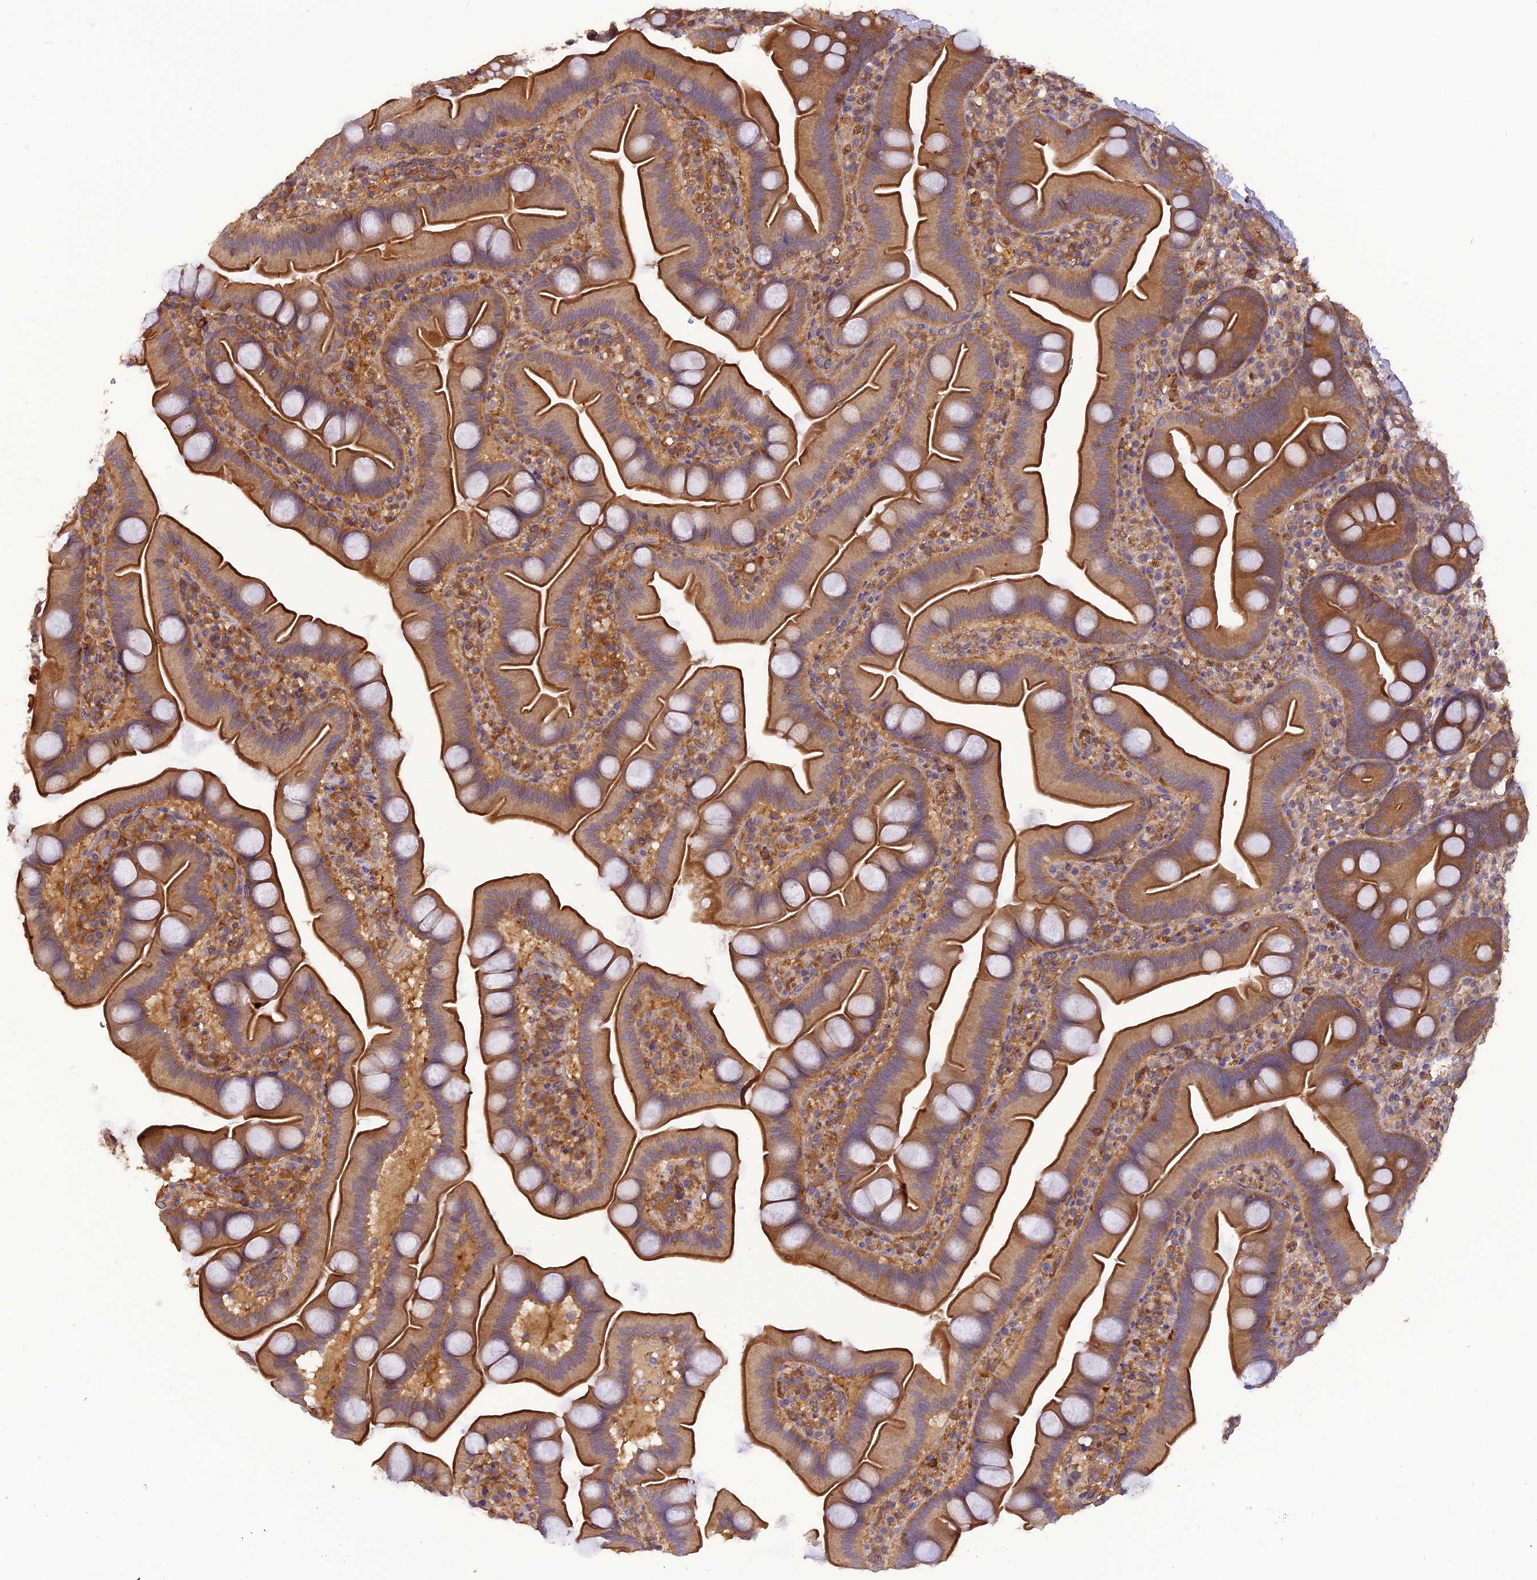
{"staining": {"intensity": "moderate", "quantity": ">75%", "location": "cytoplasmic/membranous"}, "tissue": "small intestine", "cell_type": "Glandular cells", "image_type": "normal", "snomed": [{"axis": "morphology", "description": "Normal tissue, NOS"}, {"axis": "topography", "description": "Small intestine"}], "caption": "Unremarkable small intestine shows moderate cytoplasmic/membranous staining in approximately >75% of glandular cells.", "gene": "STOML1", "patient": {"sex": "female", "age": 68}}